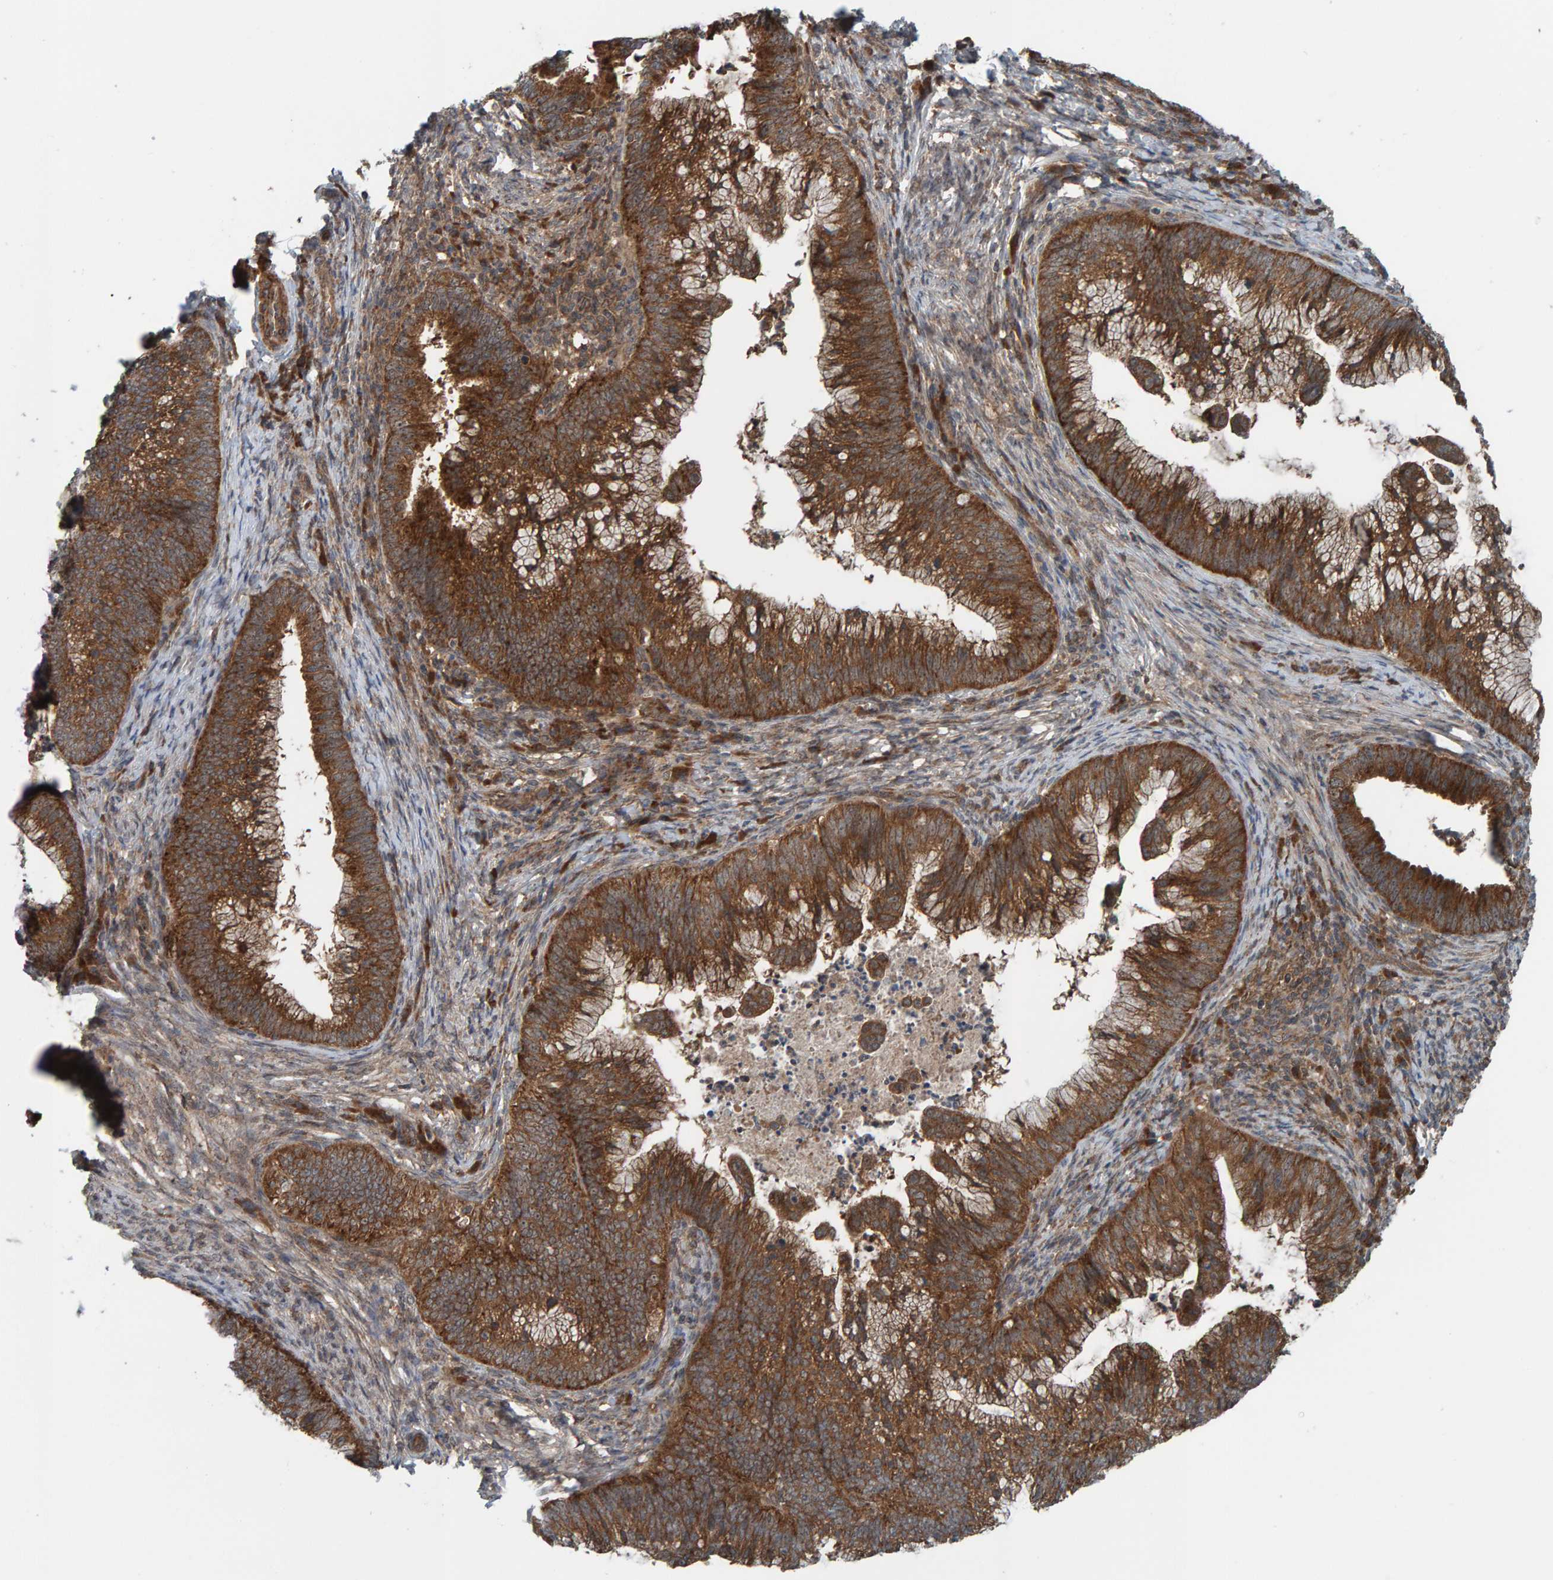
{"staining": {"intensity": "strong", "quantity": ">75%", "location": "cytoplasmic/membranous"}, "tissue": "cervical cancer", "cell_type": "Tumor cells", "image_type": "cancer", "snomed": [{"axis": "morphology", "description": "Adenocarcinoma, NOS"}, {"axis": "topography", "description": "Cervix"}], "caption": "Immunohistochemistry staining of adenocarcinoma (cervical), which demonstrates high levels of strong cytoplasmic/membranous positivity in approximately >75% of tumor cells indicating strong cytoplasmic/membranous protein positivity. The staining was performed using DAB (brown) for protein detection and nuclei were counterstained in hematoxylin (blue).", "gene": "CUEDC1", "patient": {"sex": "female", "age": 36}}